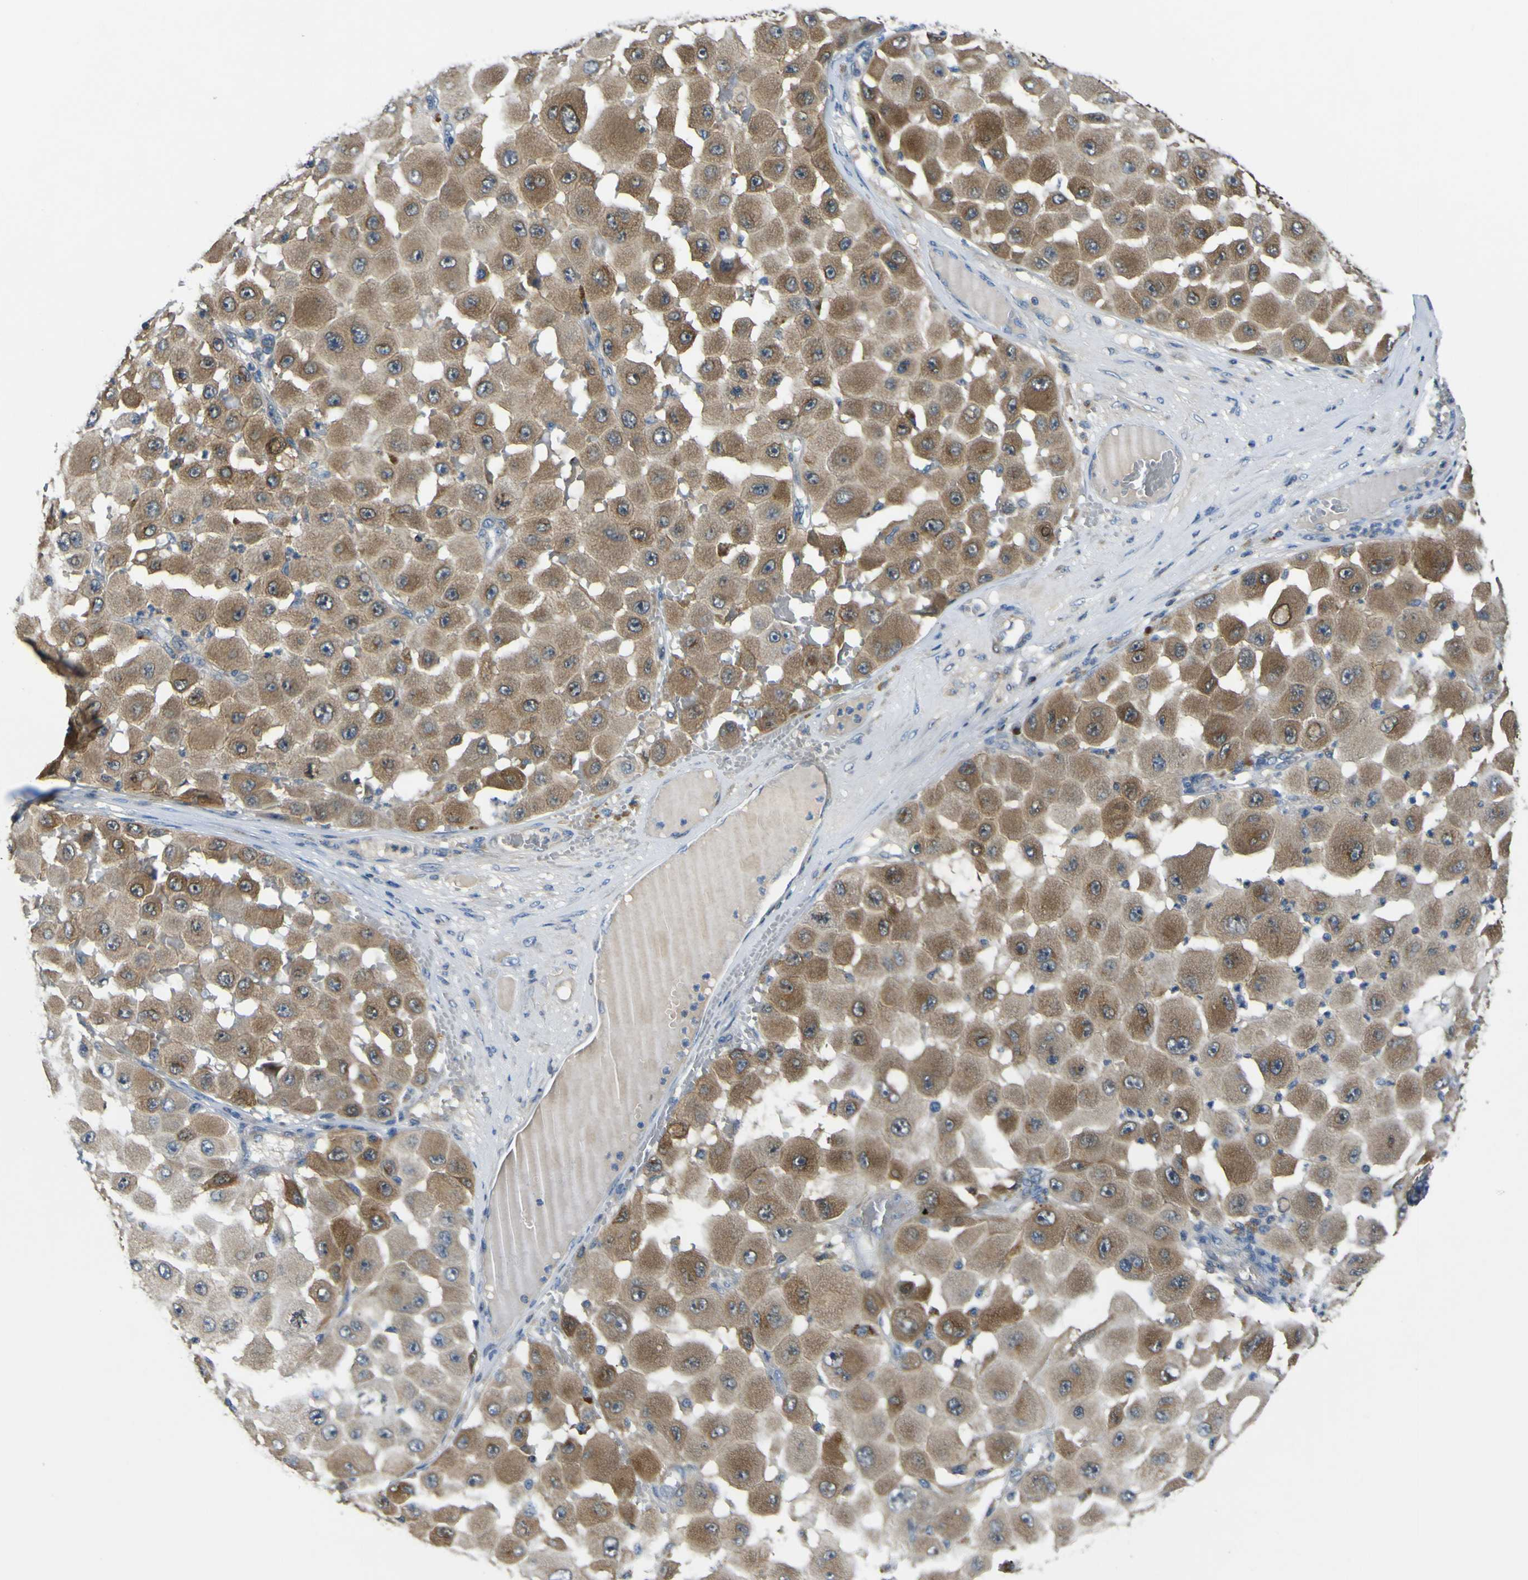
{"staining": {"intensity": "moderate", "quantity": ">75%", "location": "cytoplasmic/membranous"}, "tissue": "melanoma", "cell_type": "Tumor cells", "image_type": "cancer", "snomed": [{"axis": "morphology", "description": "Malignant melanoma, NOS"}, {"axis": "topography", "description": "Skin"}], "caption": "An immunohistochemistry (IHC) image of tumor tissue is shown. Protein staining in brown labels moderate cytoplasmic/membranous positivity in malignant melanoma within tumor cells.", "gene": "EML2", "patient": {"sex": "female", "age": 81}}